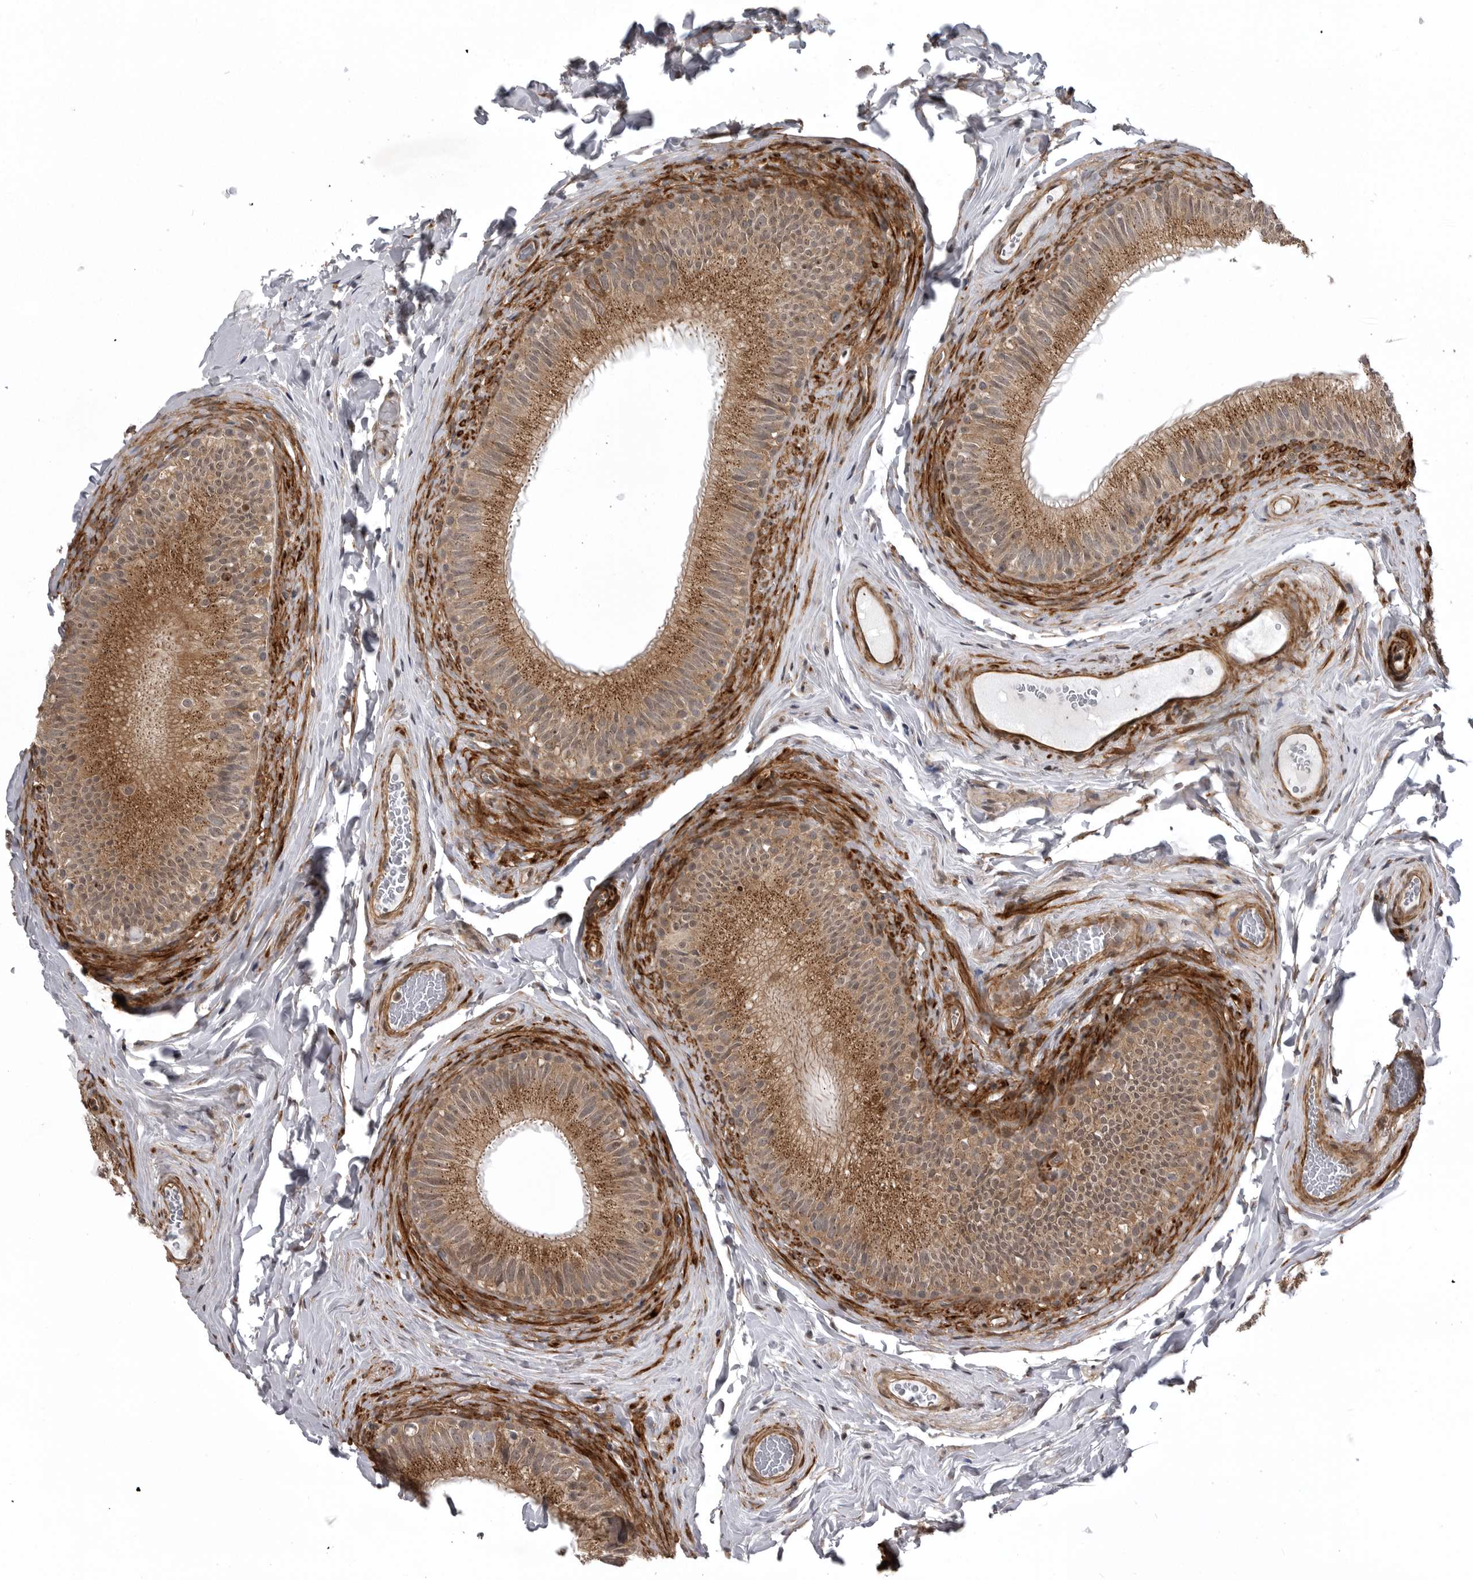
{"staining": {"intensity": "moderate", "quantity": ">75%", "location": "cytoplasmic/membranous,nuclear"}, "tissue": "epididymis", "cell_type": "Glandular cells", "image_type": "normal", "snomed": [{"axis": "morphology", "description": "Normal tissue, NOS"}, {"axis": "topography", "description": "Epididymis"}], "caption": "Moderate cytoplasmic/membranous,nuclear positivity is seen in about >75% of glandular cells in unremarkable epididymis. The protein of interest is shown in brown color, while the nuclei are stained blue.", "gene": "SNX16", "patient": {"sex": "male", "age": 49}}